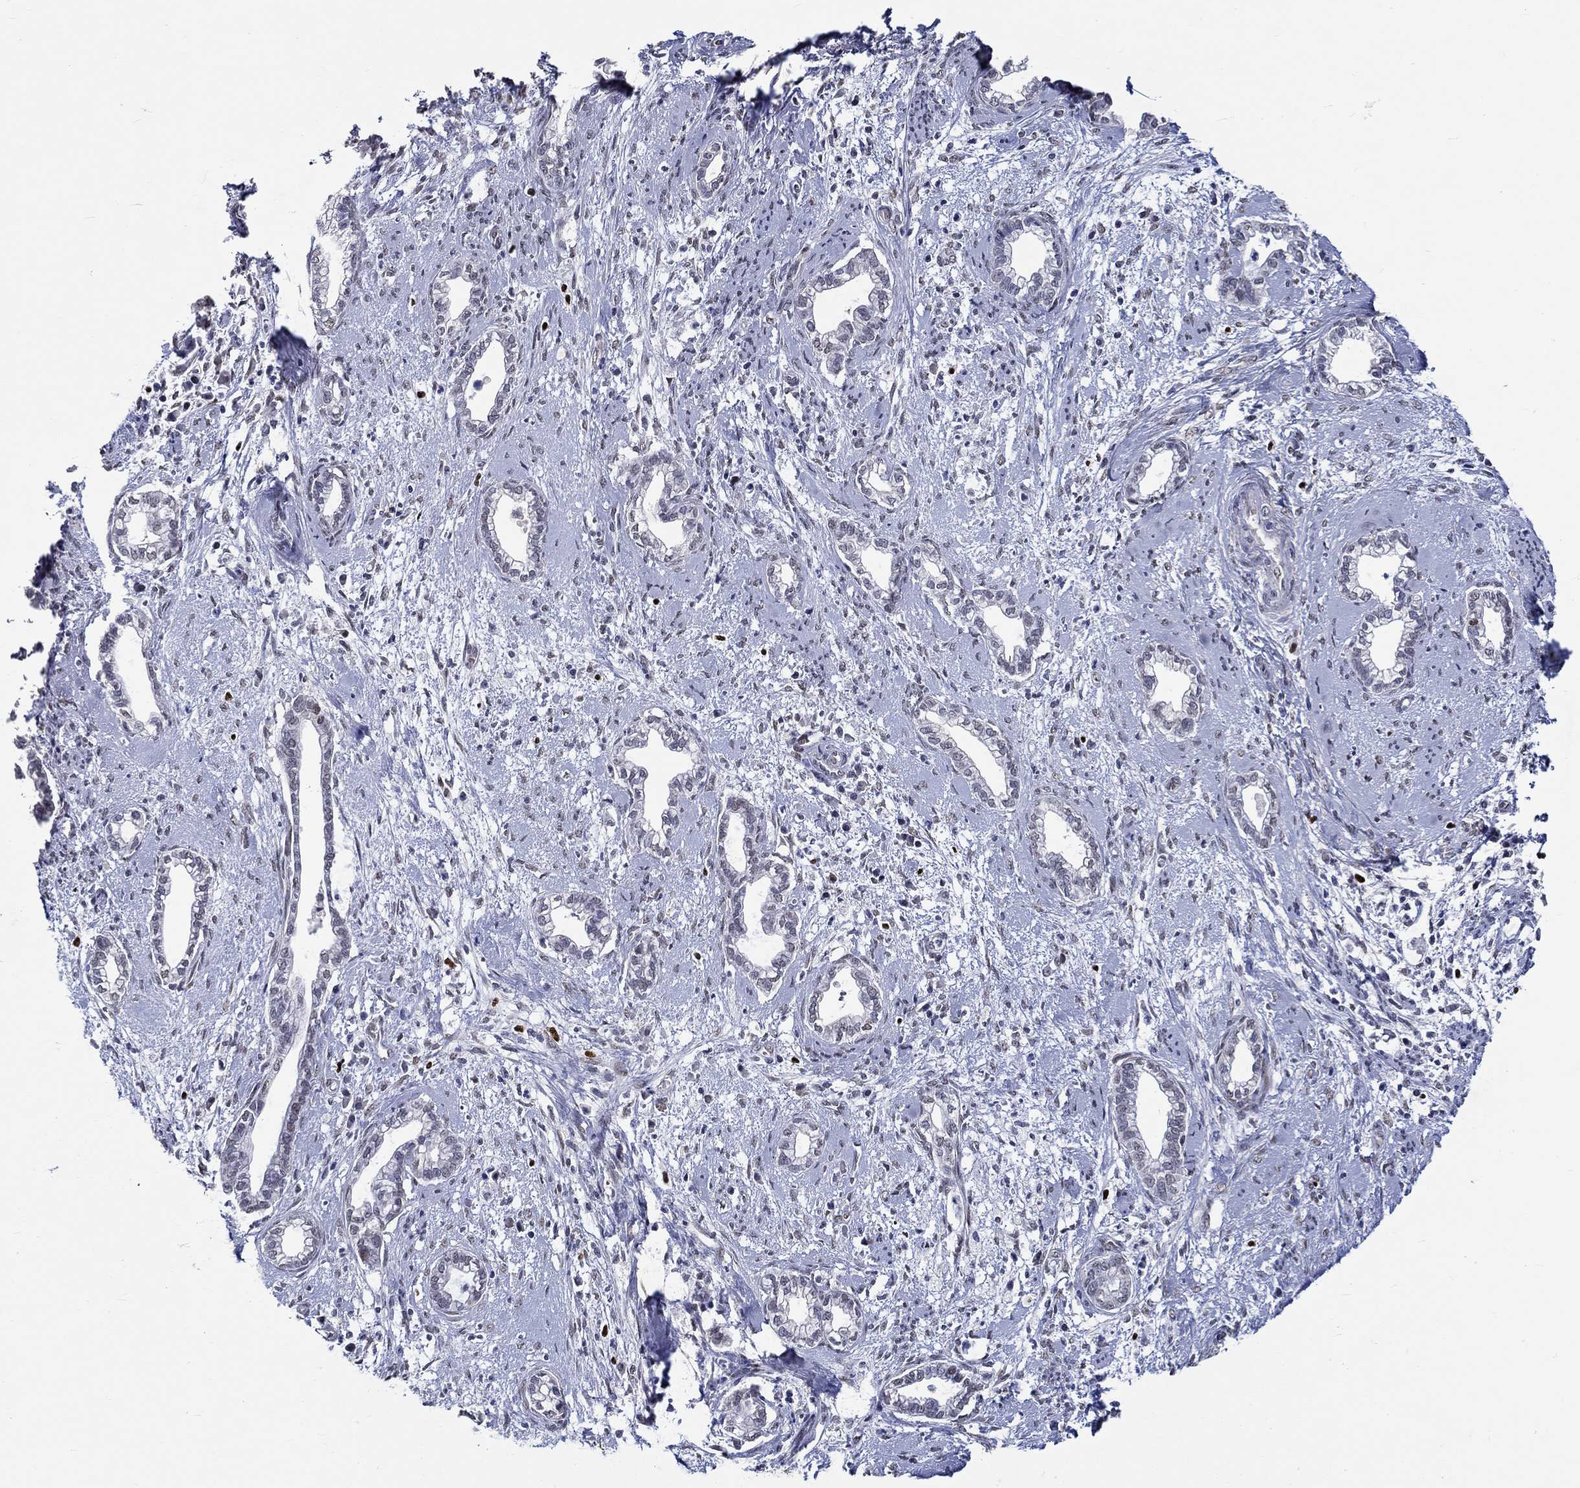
{"staining": {"intensity": "negative", "quantity": "none", "location": "none"}, "tissue": "cervical cancer", "cell_type": "Tumor cells", "image_type": "cancer", "snomed": [{"axis": "morphology", "description": "Adenocarcinoma, NOS"}, {"axis": "topography", "description": "Cervix"}], "caption": "IHC micrograph of adenocarcinoma (cervical) stained for a protein (brown), which demonstrates no staining in tumor cells. The staining was performed using DAB to visualize the protein expression in brown, while the nuclei were stained in blue with hematoxylin (Magnification: 20x).", "gene": "GATA2", "patient": {"sex": "female", "age": 62}}